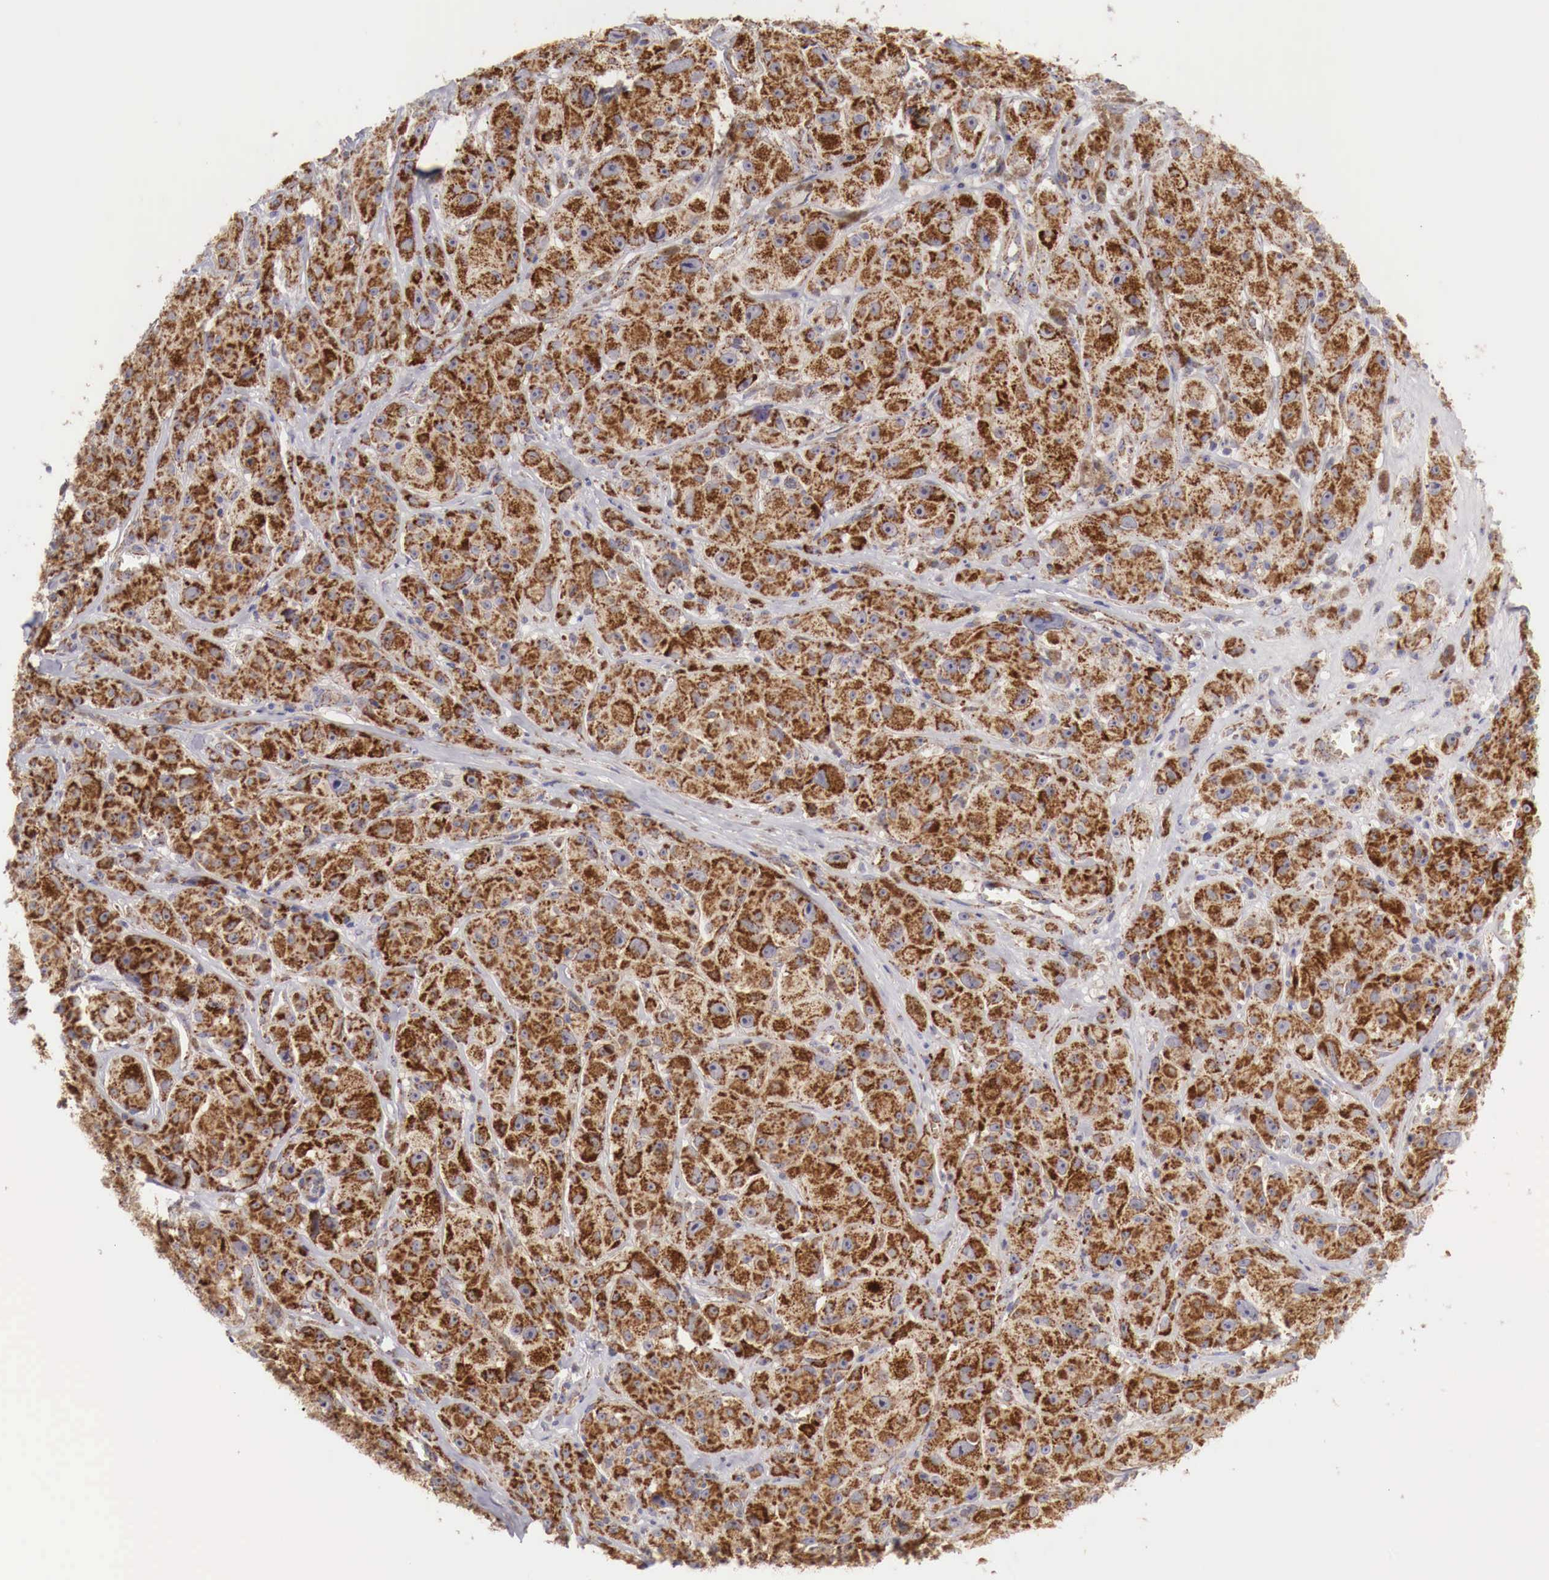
{"staining": {"intensity": "strong", "quantity": ">75%", "location": "cytoplasmic/membranous"}, "tissue": "melanoma", "cell_type": "Tumor cells", "image_type": "cancer", "snomed": [{"axis": "morphology", "description": "Malignant melanoma, NOS"}, {"axis": "topography", "description": "Skin"}], "caption": "Melanoma stained with a protein marker demonstrates strong staining in tumor cells.", "gene": "XPNPEP3", "patient": {"sex": "male", "age": 56}}